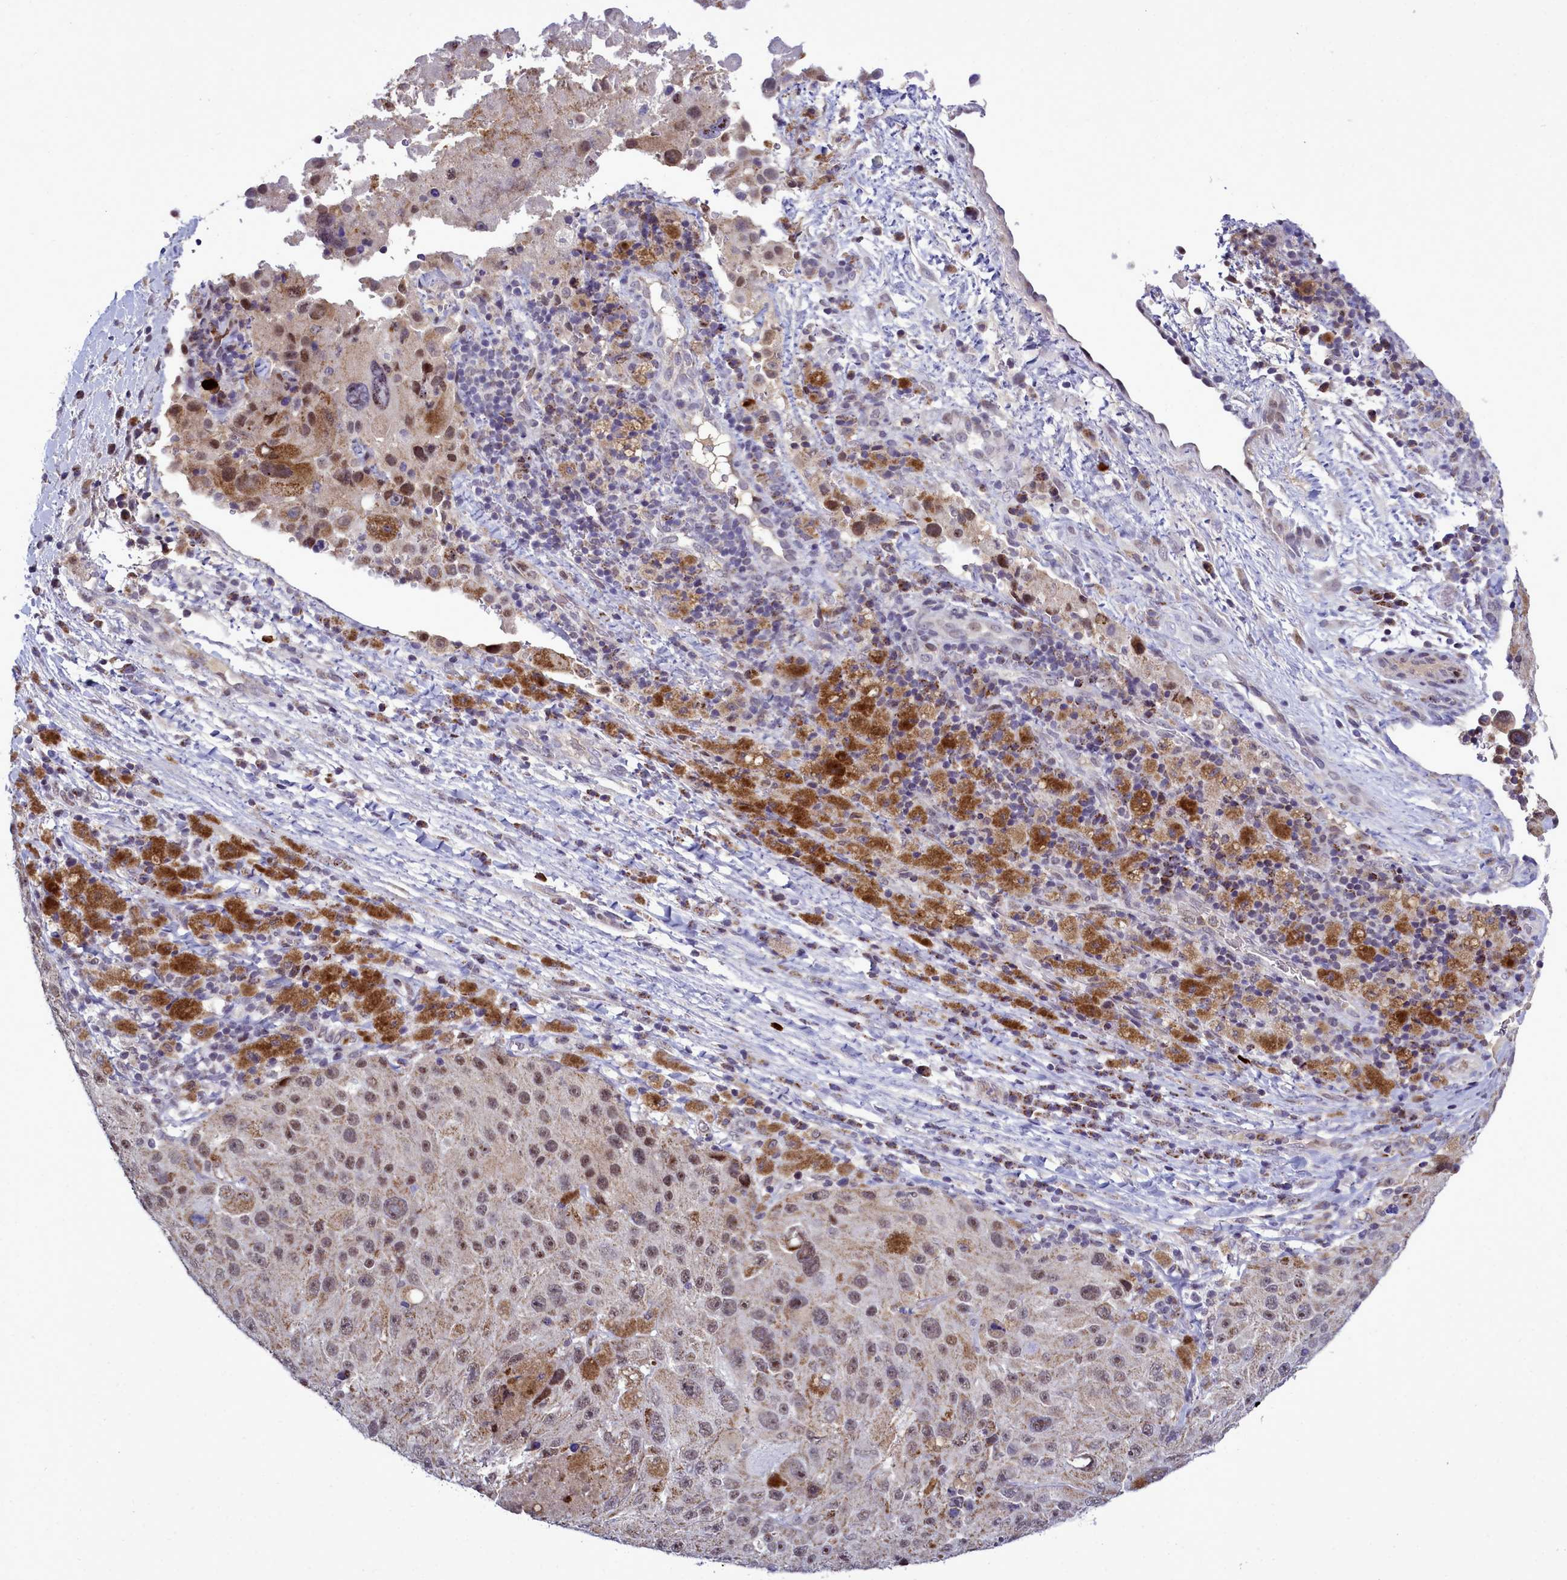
{"staining": {"intensity": "moderate", "quantity": ">75%", "location": "nuclear"}, "tissue": "melanoma", "cell_type": "Tumor cells", "image_type": "cancer", "snomed": [{"axis": "morphology", "description": "Malignant melanoma, Metastatic site"}, {"axis": "topography", "description": "Lymph node"}], "caption": "Immunohistochemical staining of human malignant melanoma (metastatic site) shows medium levels of moderate nuclear staining in about >75% of tumor cells. Using DAB (brown) and hematoxylin (blue) stains, captured at high magnification using brightfield microscopy.", "gene": "POM121L2", "patient": {"sex": "male", "age": 62}}